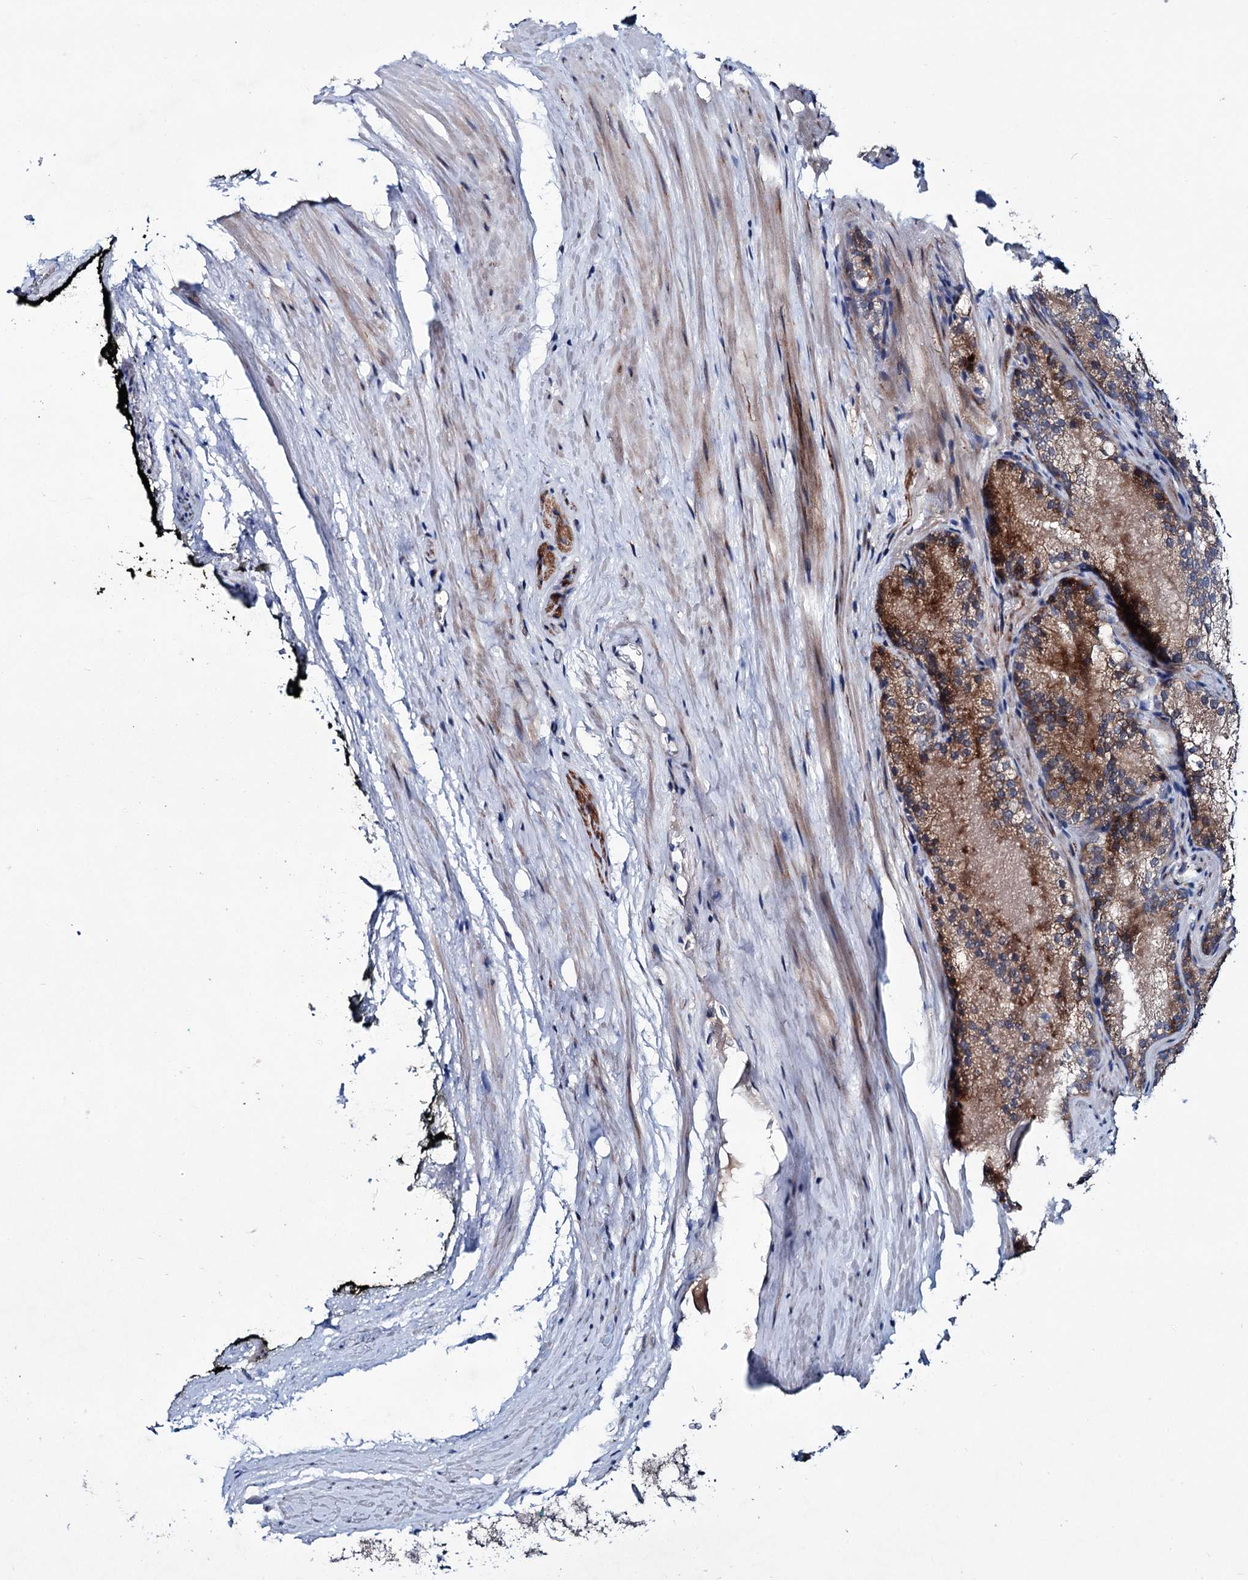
{"staining": {"intensity": "moderate", "quantity": ">75%", "location": "cytoplasmic/membranous"}, "tissue": "prostate cancer", "cell_type": "Tumor cells", "image_type": "cancer", "snomed": [{"axis": "morphology", "description": "Adenocarcinoma, Low grade"}, {"axis": "topography", "description": "Prostate"}], "caption": "Prostate cancer (low-grade adenocarcinoma) stained with a protein marker shows moderate staining in tumor cells.", "gene": "EYA4", "patient": {"sex": "male", "age": 74}}